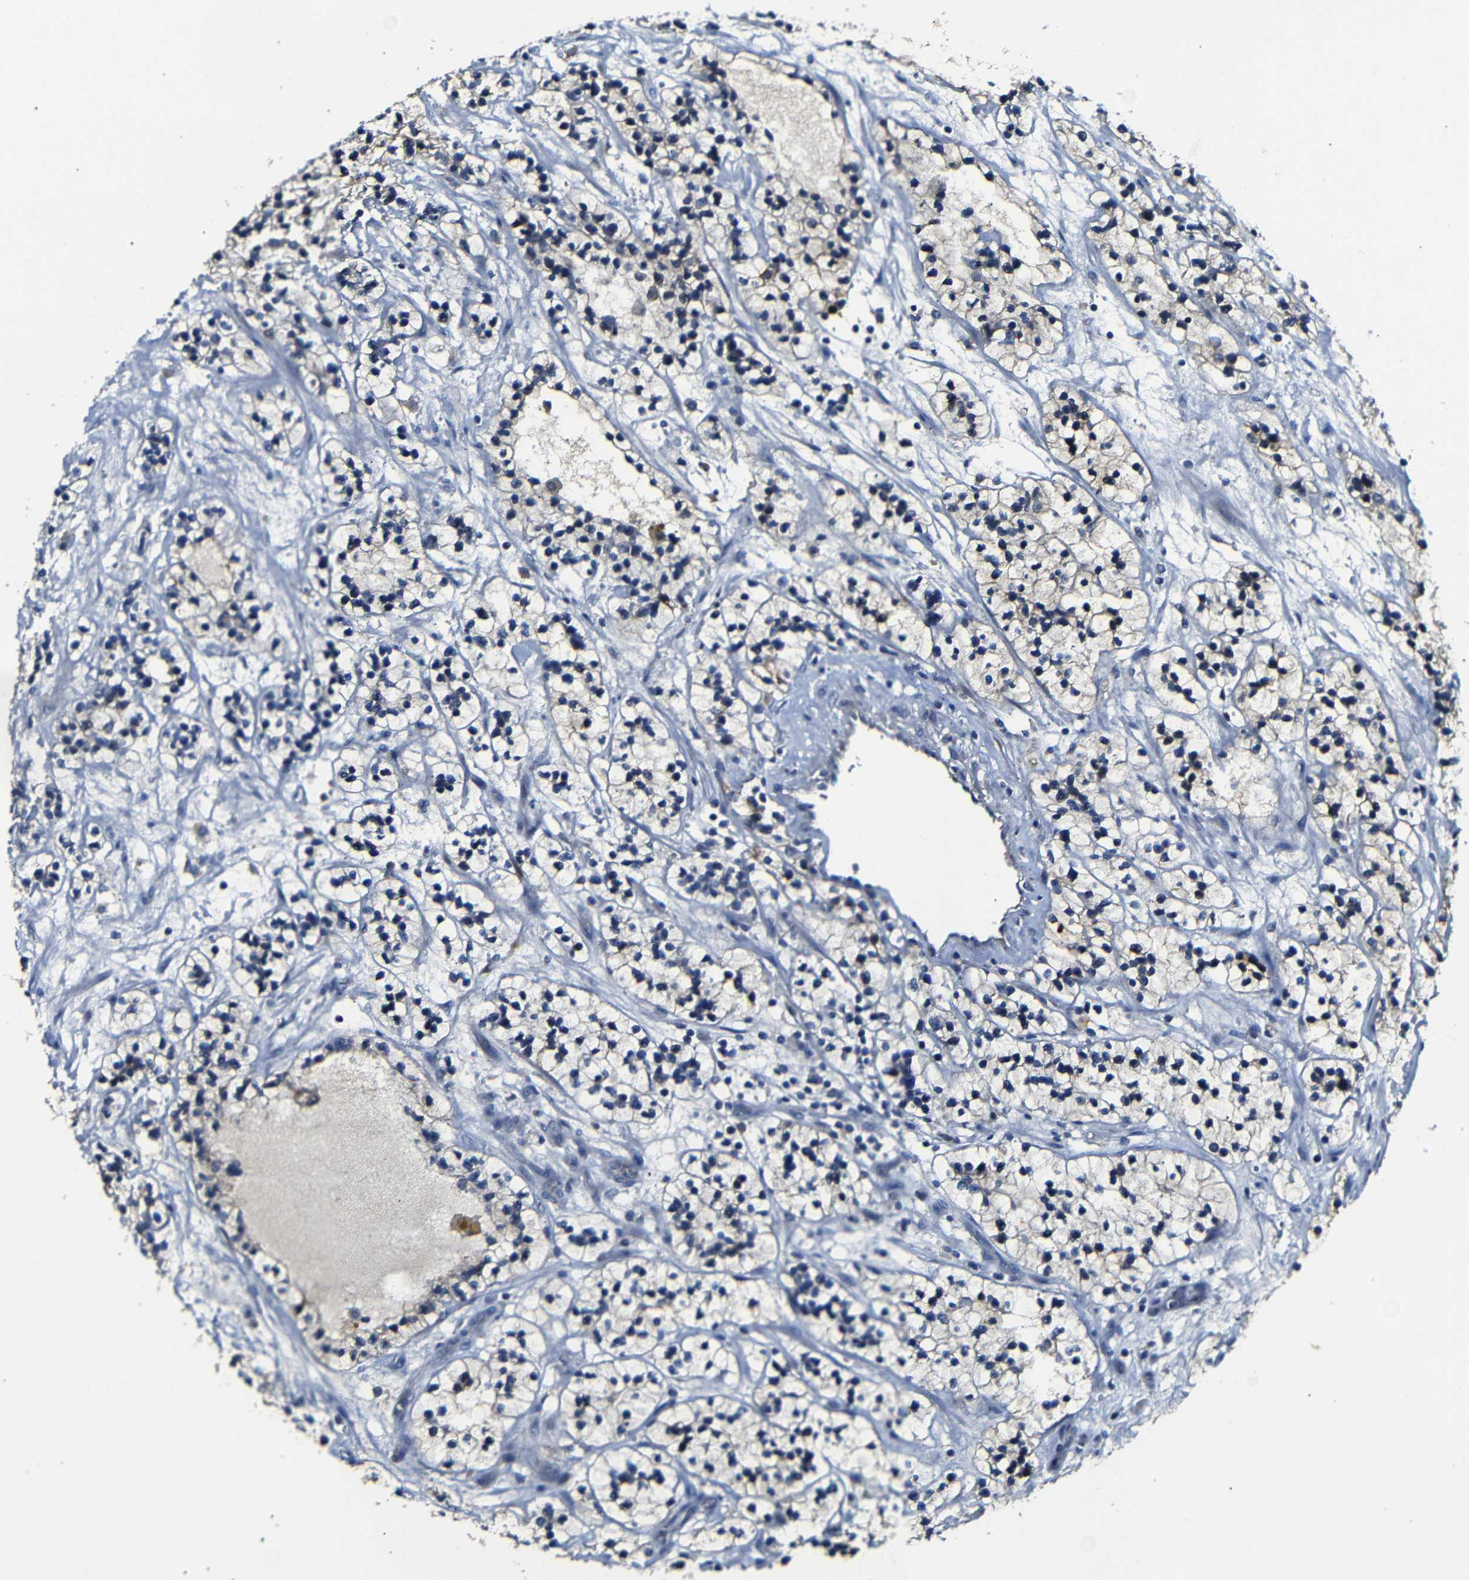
{"staining": {"intensity": "weak", "quantity": "<25%", "location": "cytoplasmic/membranous"}, "tissue": "renal cancer", "cell_type": "Tumor cells", "image_type": "cancer", "snomed": [{"axis": "morphology", "description": "Adenocarcinoma, NOS"}, {"axis": "topography", "description": "Kidney"}], "caption": "IHC of human renal cancer displays no positivity in tumor cells.", "gene": "AFDN", "patient": {"sex": "female", "age": 57}}